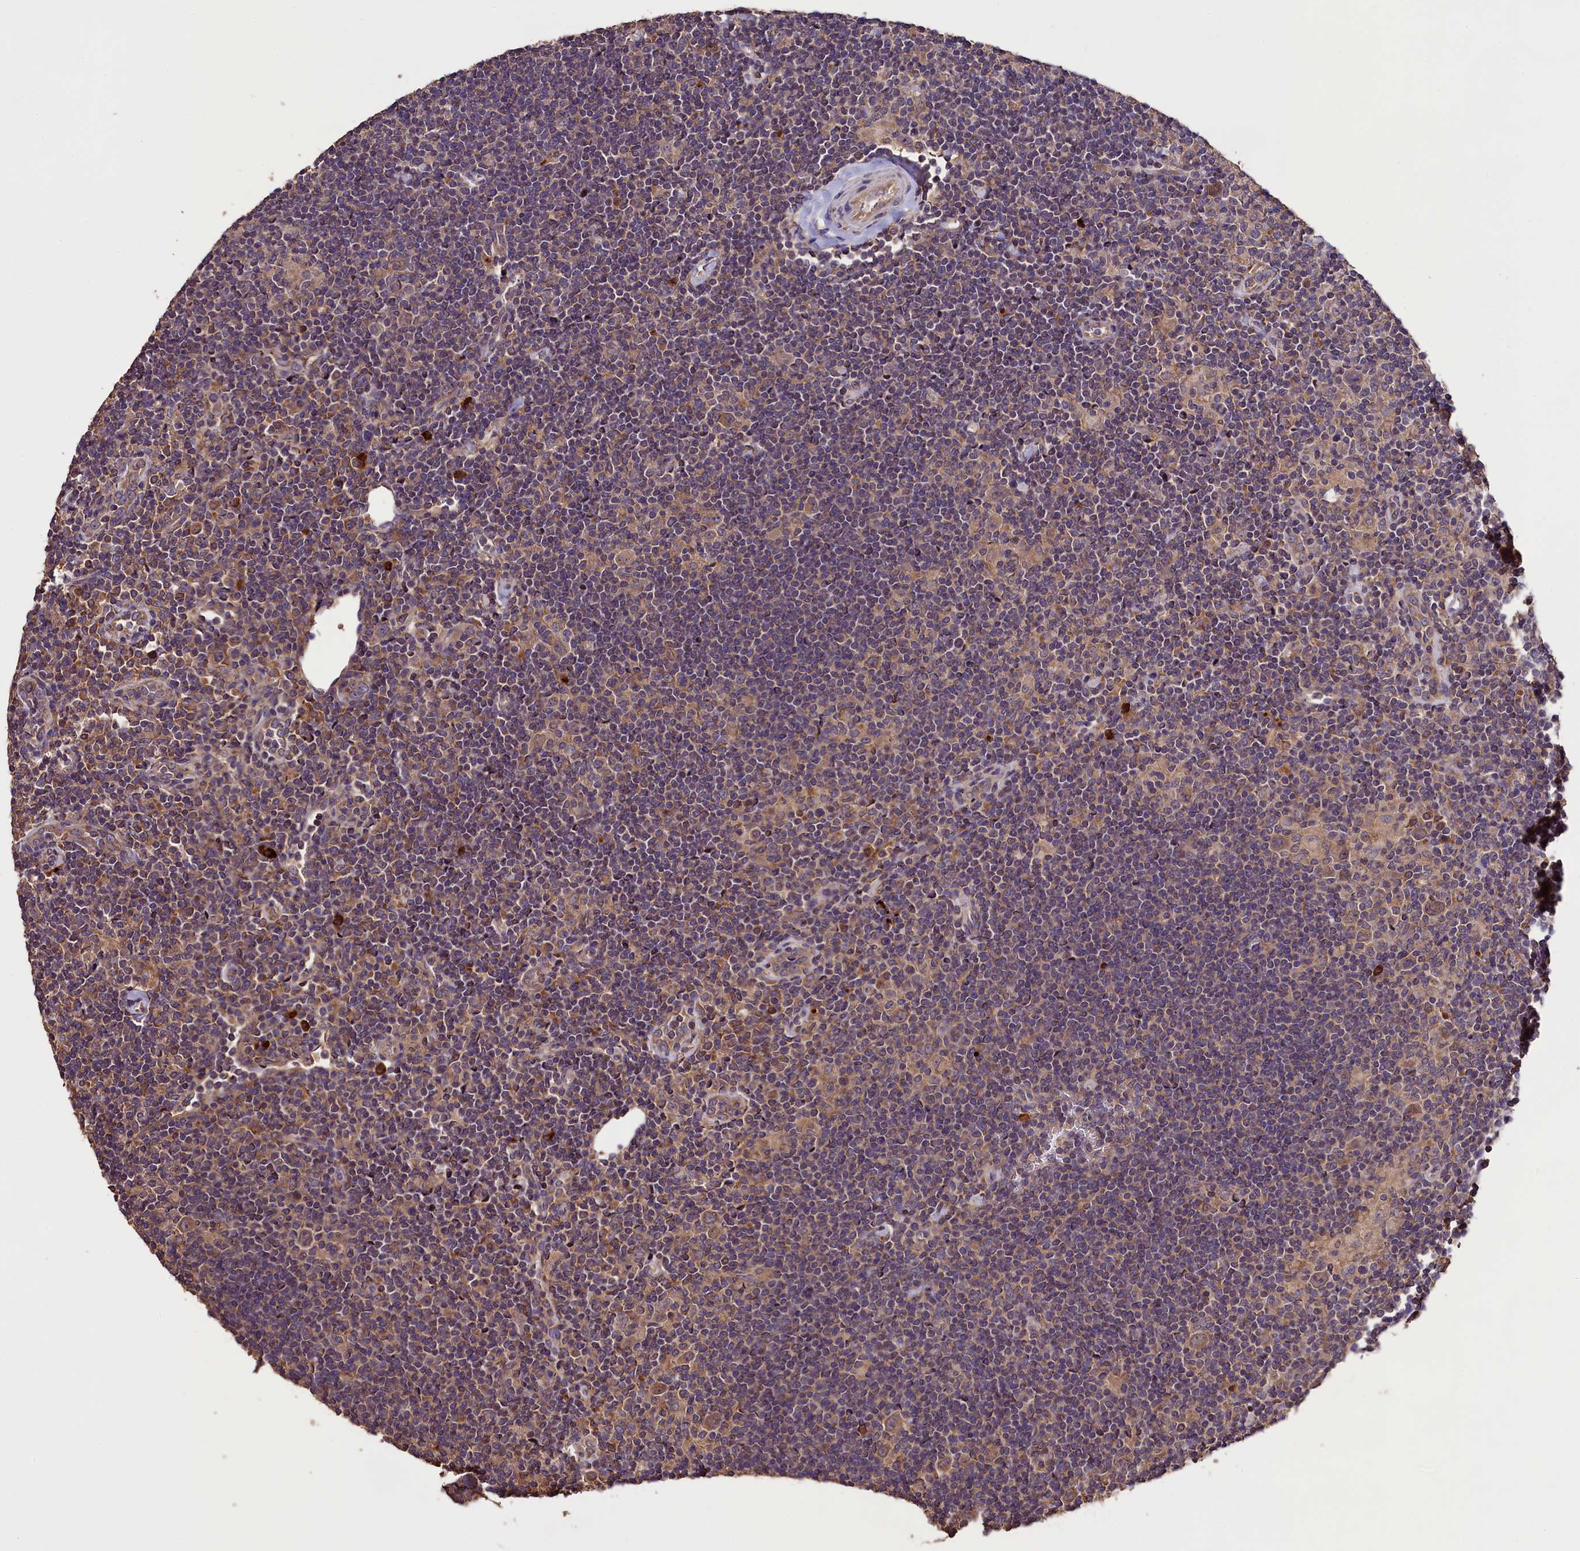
{"staining": {"intensity": "moderate", "quantity": ">75%", "location": "cytoplasmic/membranous"}, "tissue": "lymphoma", "cell_type": "Tumor cells", "image_type": "cancer", "snomed": [{"axis": "morphology", "description": "Hodgkin's disease, NOS"}, {"axis": "topography", "description": "Lymph node"}], "caption": "Lymphoma was stained to show a protein in brown. There is medium levels of moderate cytoplasmic/membranous staining in approximately >75% of tumor cells.", "gene": "ENKD1", "patient": {"sex": "female", "age": 57}}